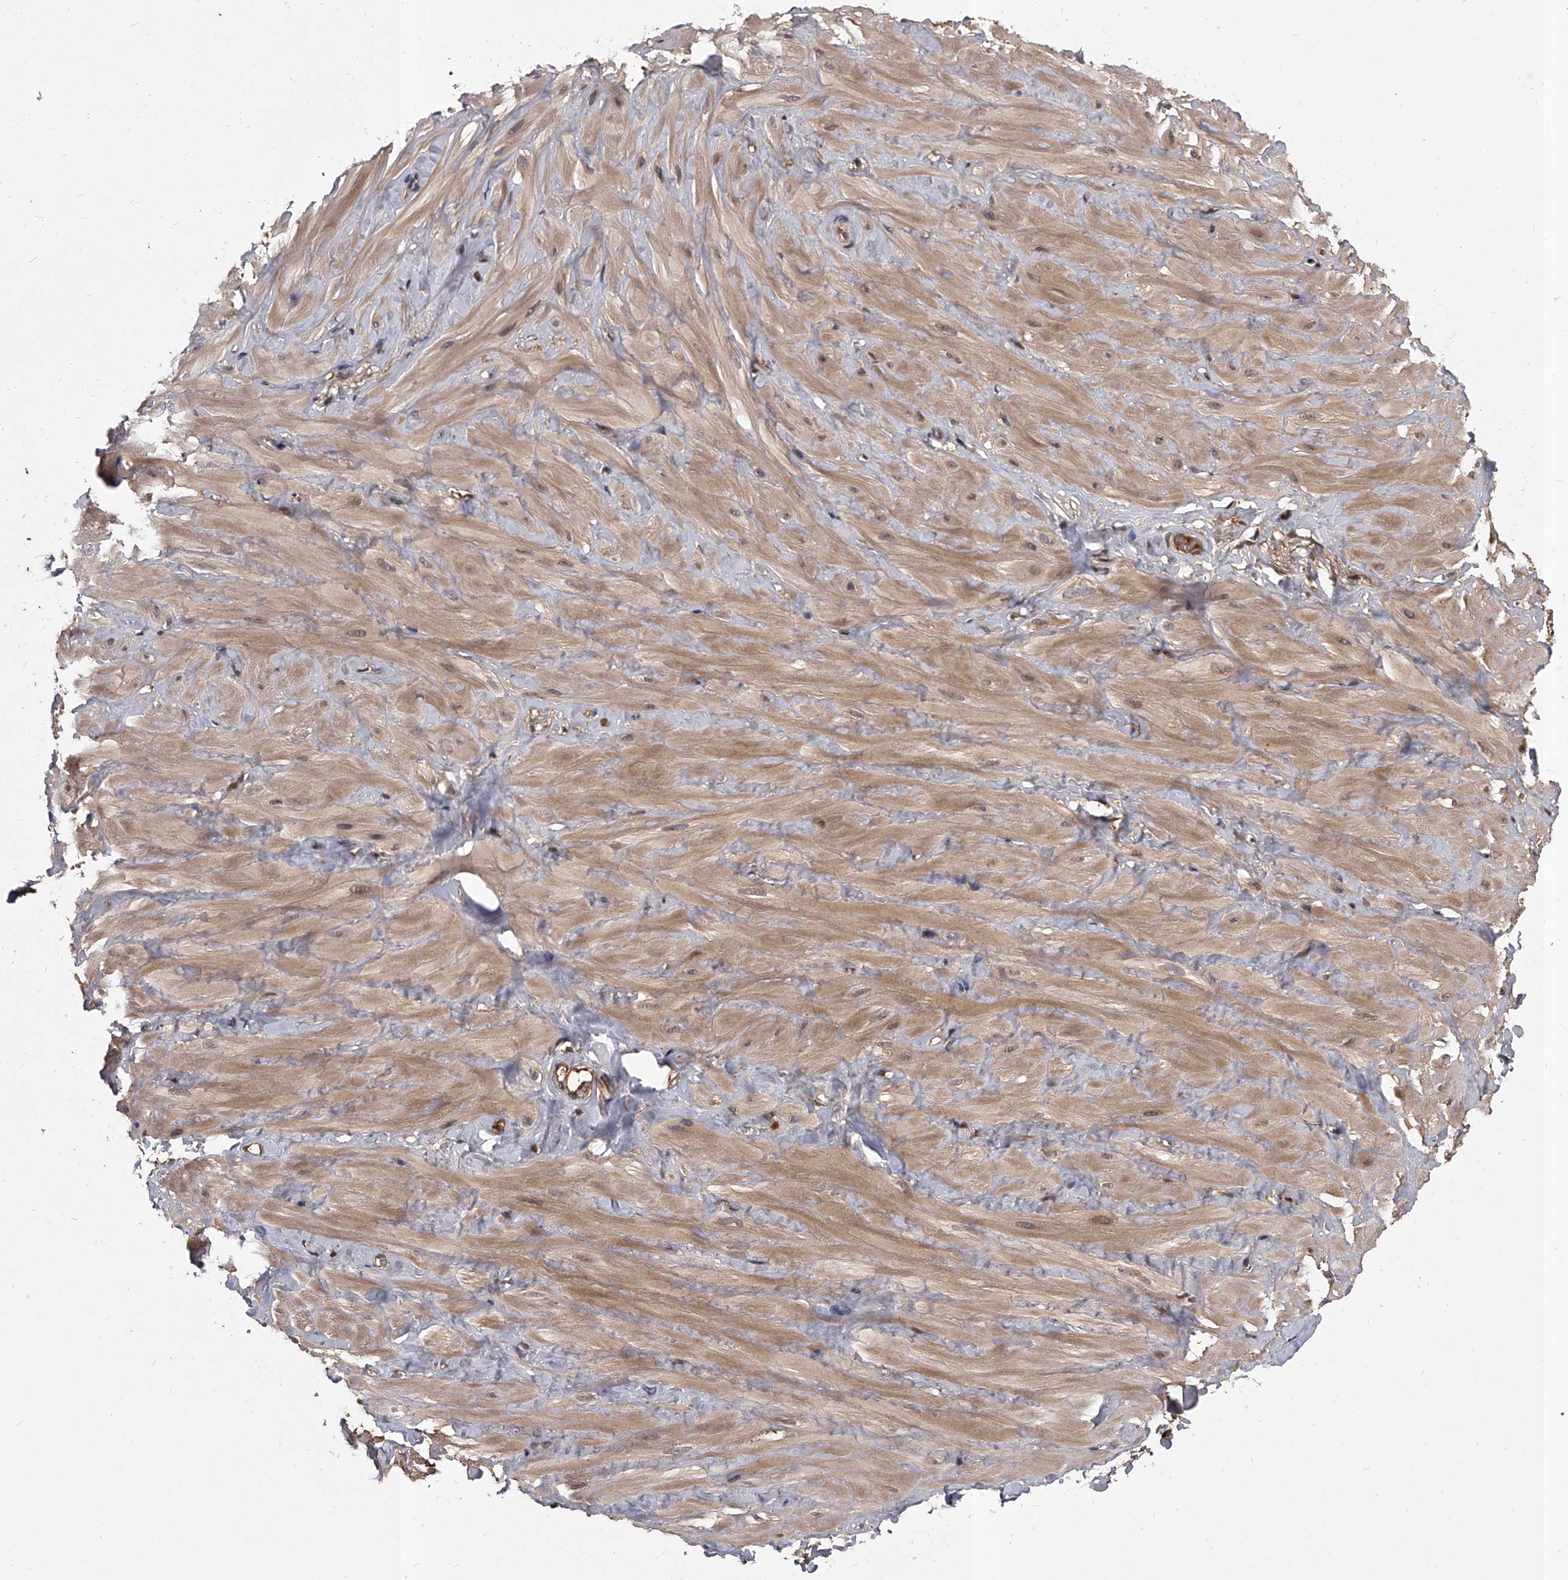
{"staining": {"intensity": "moderate", "quantity": "25%-75%", "location": "cytoplasmic/membranous"}, "tissue": "adipose tissue", "cell_type": "Adipocytes", "image_type": "normal", "snomed": [{"axis": "morphology", "description": "Normal tissue, NOS"}, {"axis": "topography", "description": "Adipose tissue"}, {"axis": "topography", "description": "Vascular tissue"}, {"axis": "topography", "description": "Peripheral nerve tissue"}], "caption": "An IHC micrograph of unremarkable tissue is shown. Protein staining in brown highlights moderate cytoplasmic/membranous positivity in adipose tissue within adipocytes.", "gene": "SLC18B1", "patient": {"sex": "male", "age": 25}}